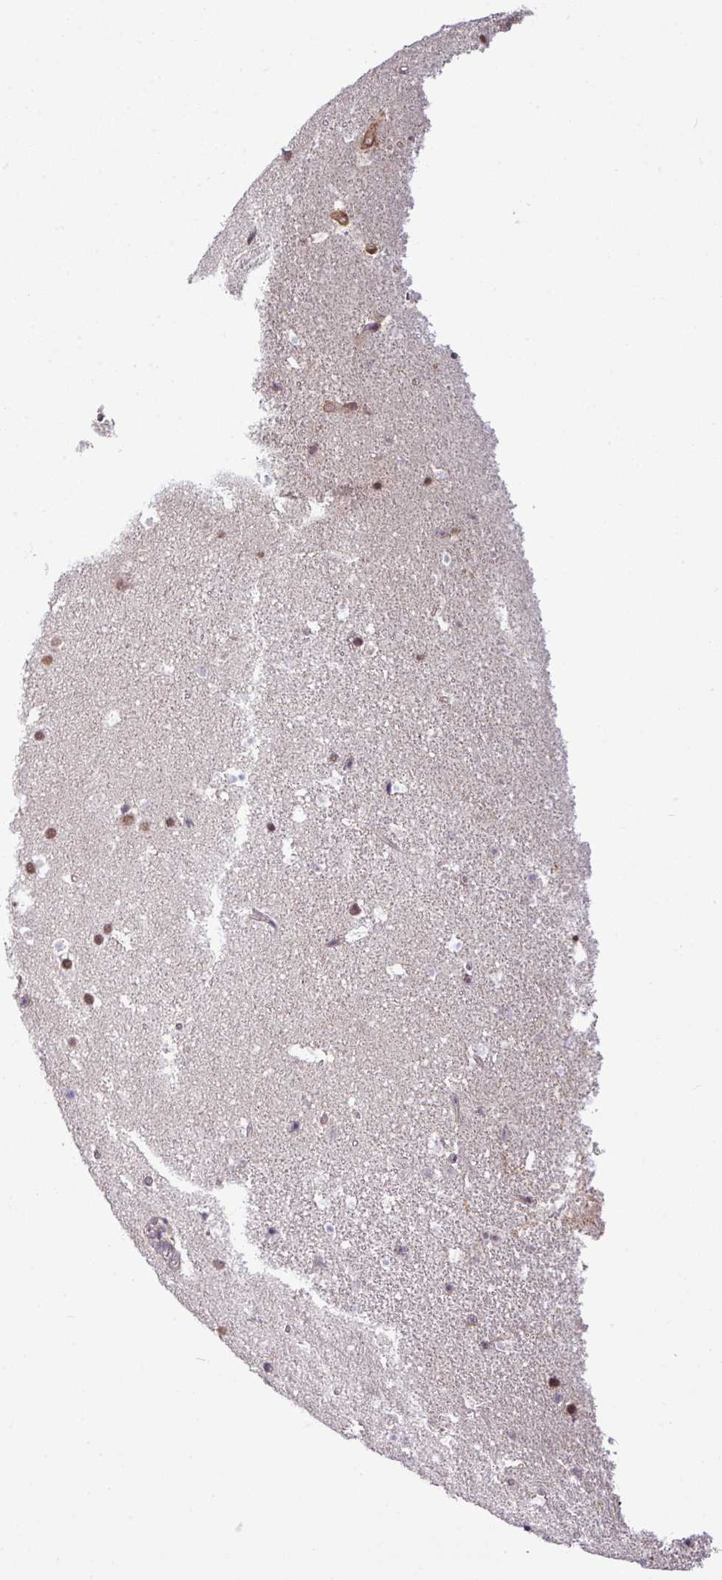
{"staining": {"intensity": "moderate", "quantity": "<25%", "location": "nuclear"}, "tissue": "hippocampus", "cell_type": "Glial cells", "image_type": "normal", "snomed": [{"axis": "morphology", "description": "Normal tissue, NOS"}, {"axis": "topography", "description": "Hippocampus"}], "caption": "Immunohistochemistry (IHC) micrograph of normal human hippocampus stained for a protein (brown), which exhibits low levels of moderate nuclear expression in about <25% of glial cells.", "gene": "ZNF217", "patient": {"sex": "male", "age": 37}}